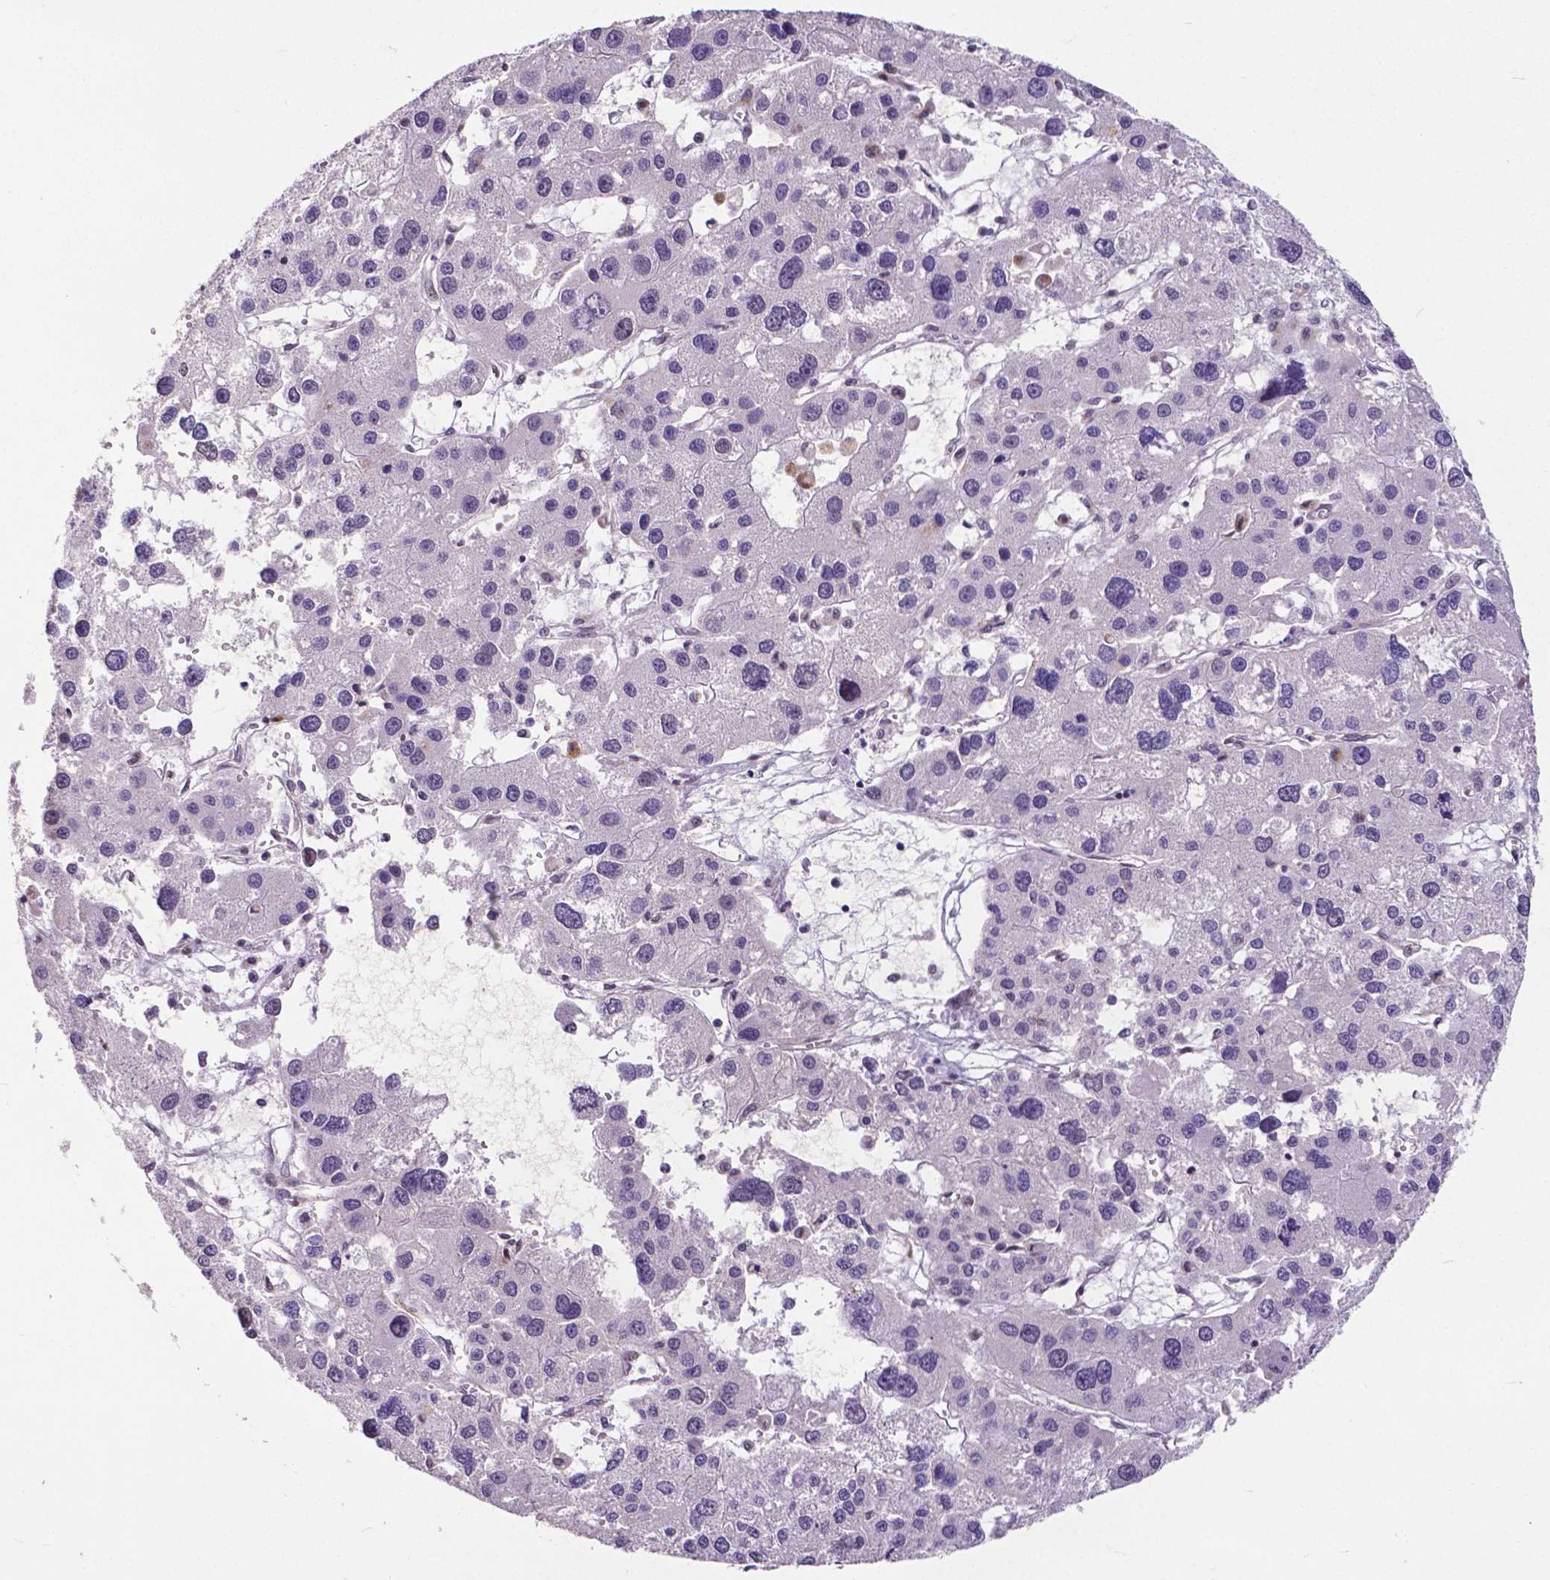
{"staining": {"intensity": "negative", "quantity": "none", "location": "none"}, "tissue": "liver cancer", "cell_type": "Tumor cells", "image_type": "cancer", "snomed": [{"axis": "morphology", "description": "Carcinoma, Hepatocellular, NOS"}, {"axis": "topography", "description": "Liver"}], "caption": "This micrograph is of liver hepatocellular carcinoma stained with IHC to label a protein in brown with the nuclei are counter-stained blue. There is no positivity in tumor cells.", "gene": "ATRX", "patient": {"sex": "male", "age": 73}}